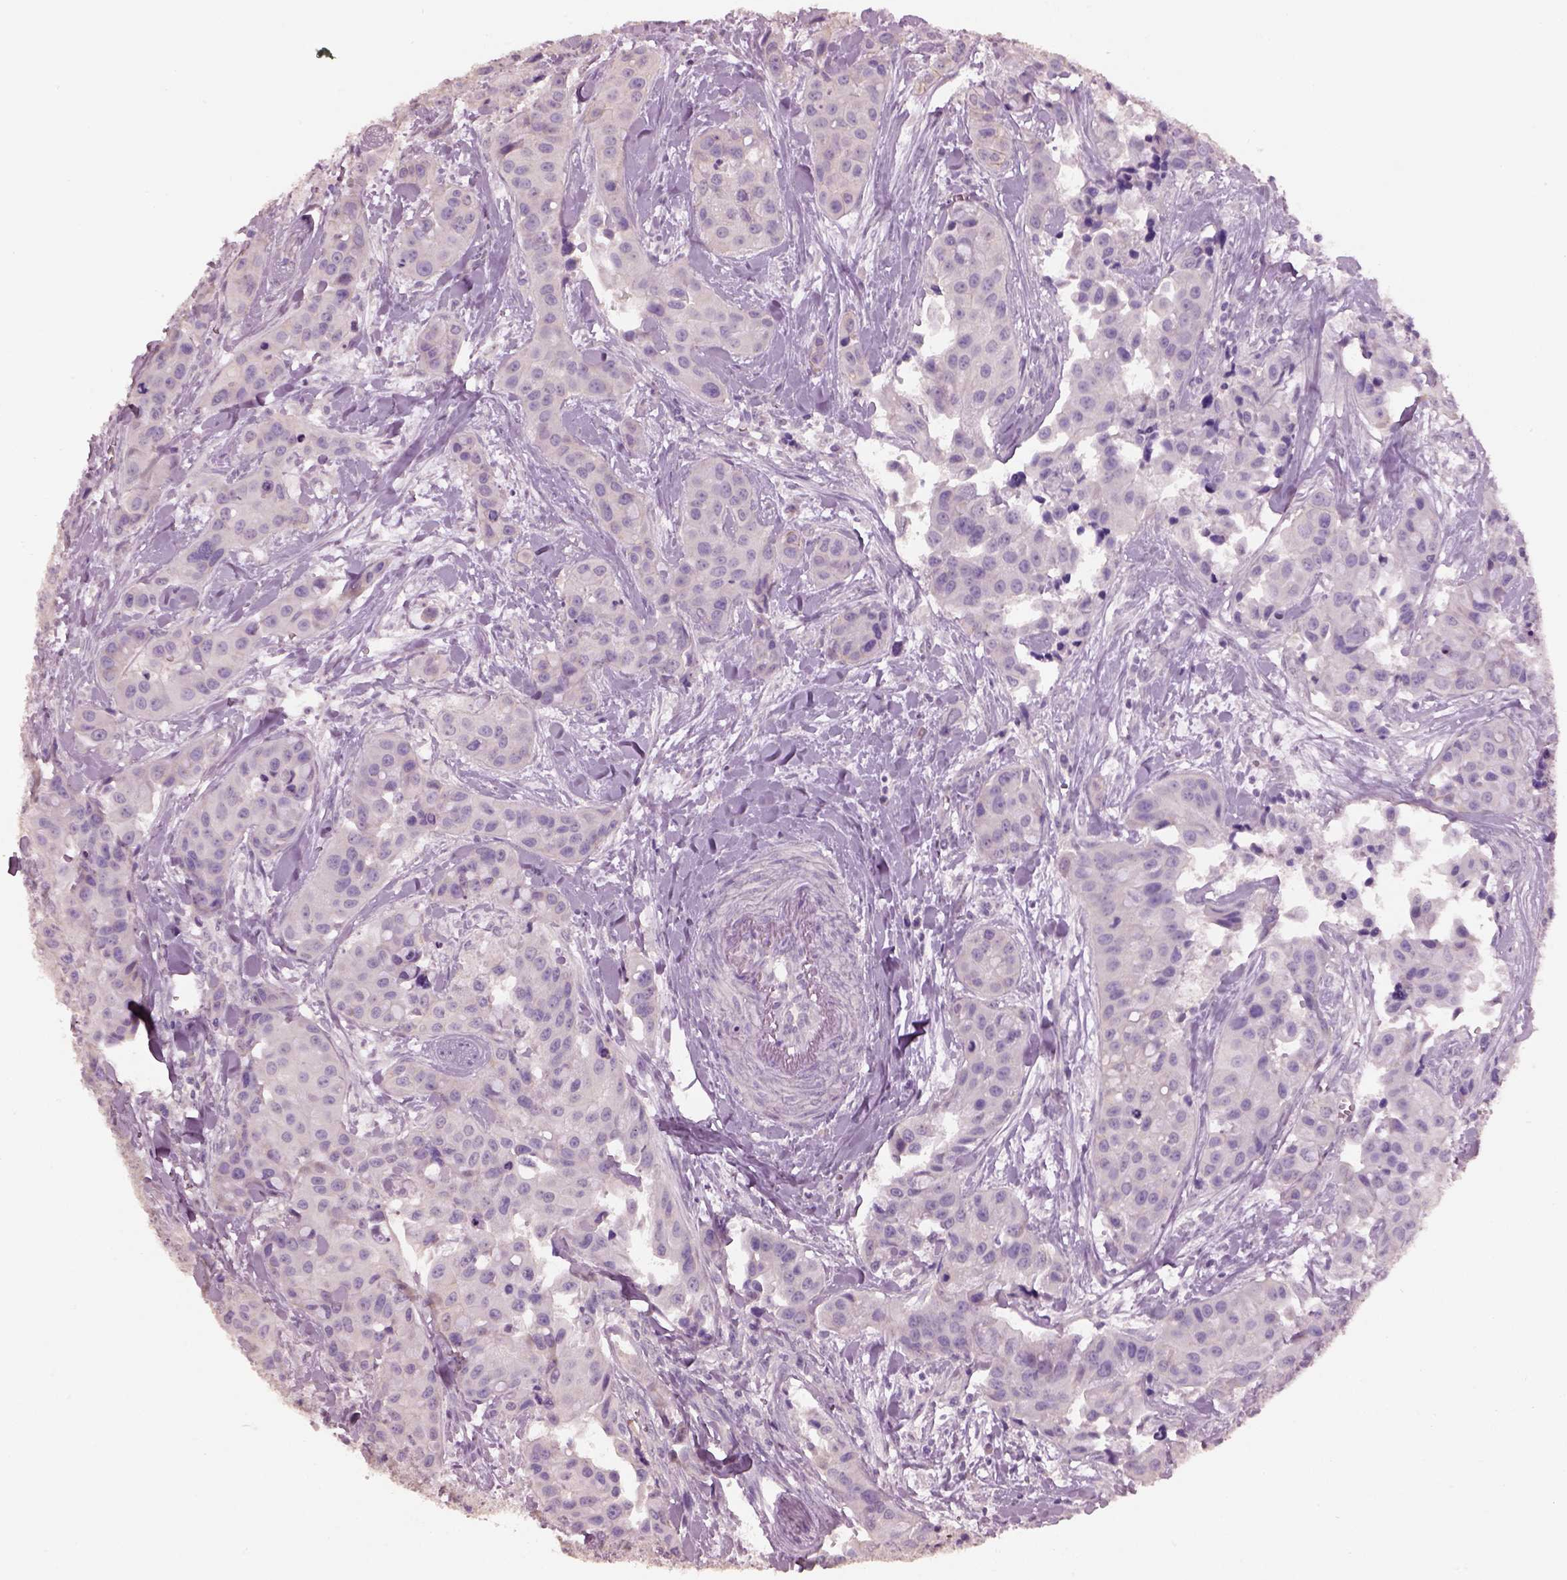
{"staining": {"intensity": "negative", "quantity": "none", "location": "none"}, "tissue": "head and neck cancer", "cell_type": "Tumor cells", "image_type": "cancer", "snomed": [{"axis": "morphology", "description": "Adenocarcinoma, NOS"}, {"axis": "topography", "description": "Head-Neck"}], "caption": "Head and neck adenocarcinoma stained for a protein using immunohistochemistry reveals no positivity tumor cells.", "gene": "KCNIP3", "patient": {"sex": "male", "age": 76}}